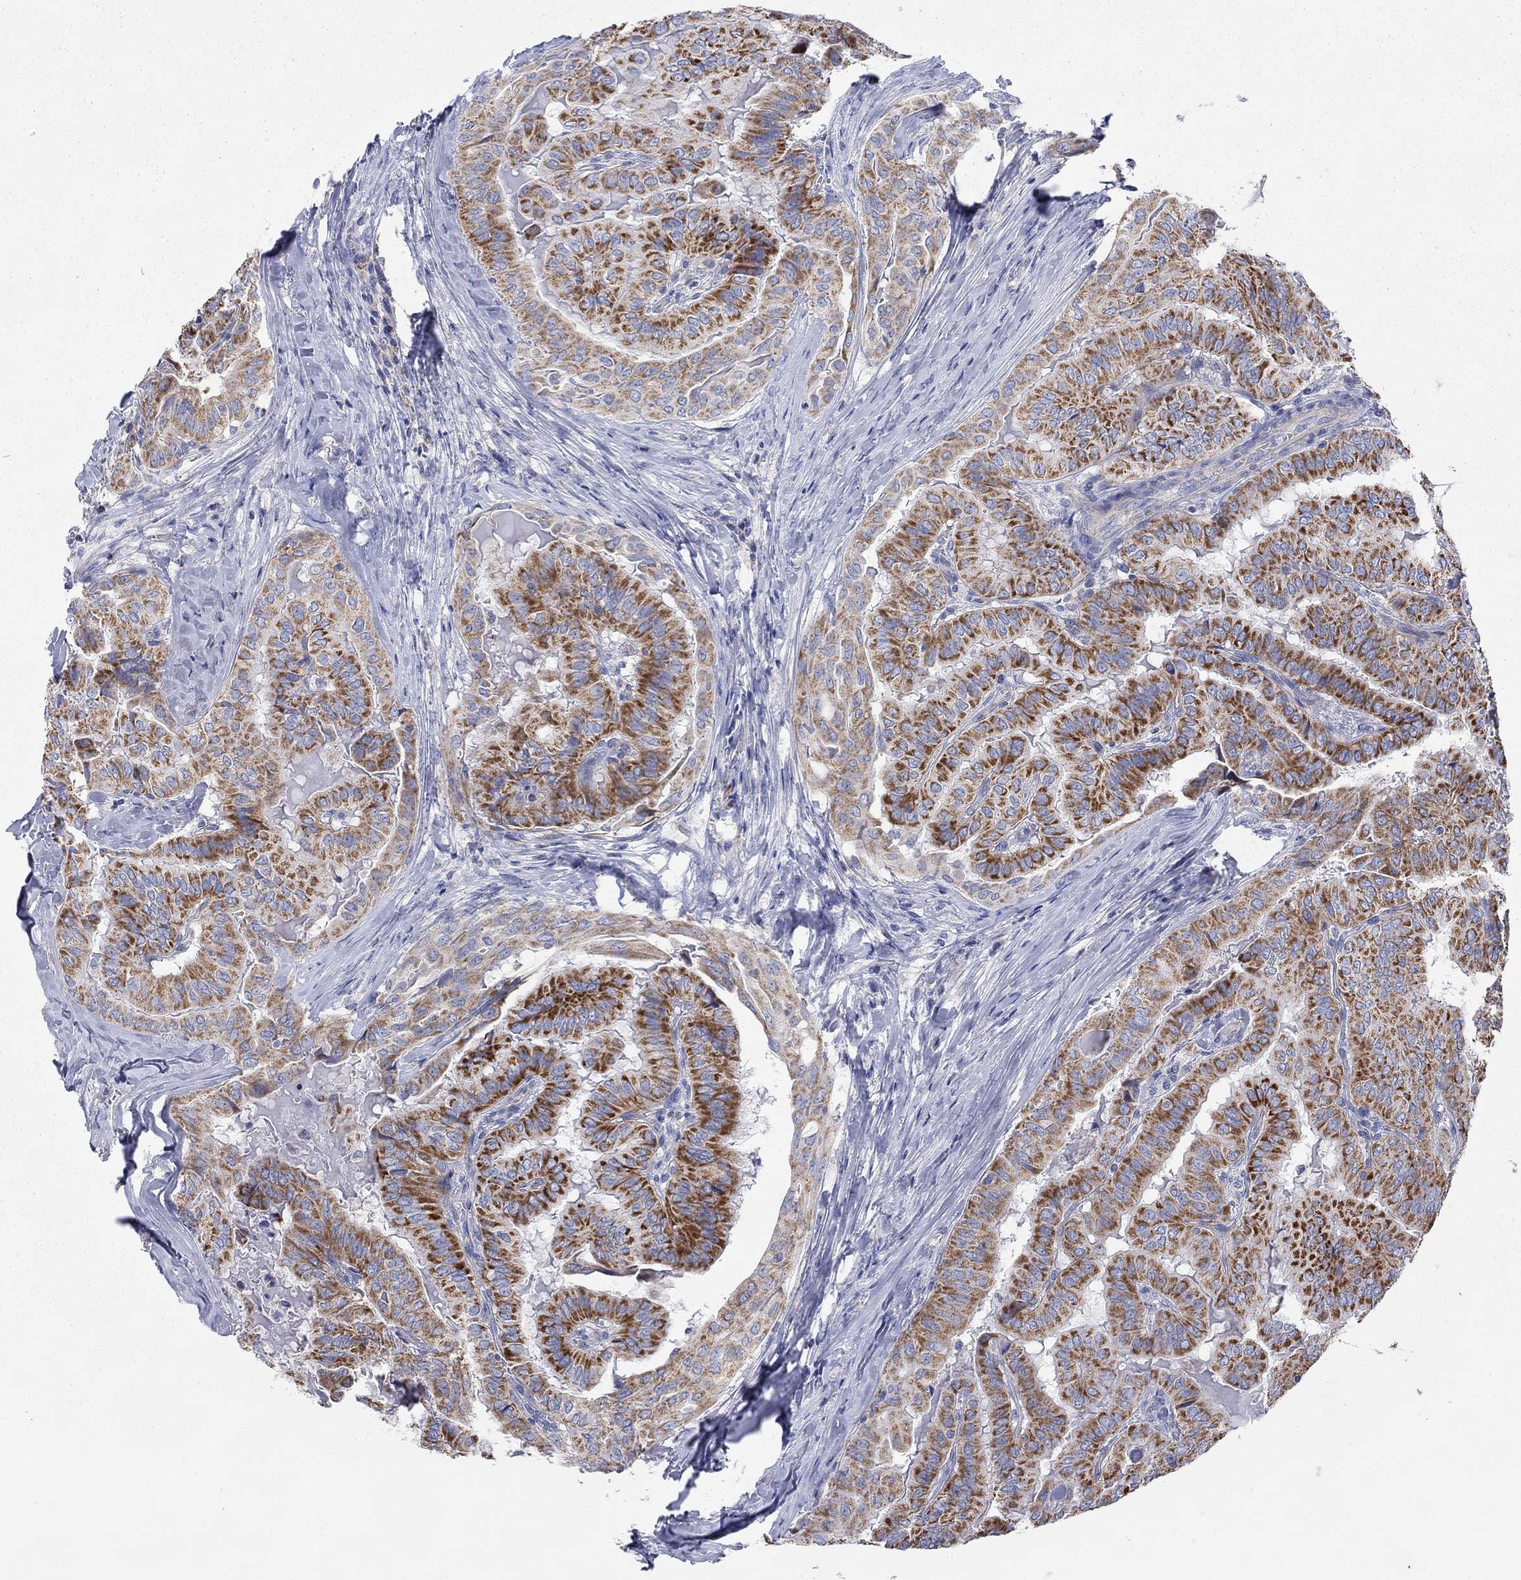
{"staining": {"intensity": "strong", "quantity": "25%-75%", "location": "cytoplasmic/membranous"}, "tissue": "thyroid cancer", "cell_type": "Tumor cells", "image_type": "cancer", "snomed": [{"axis": "morphology", "description": "Papillary adenocarcinoma, NOS"}, {"axis": "topography", "description": "Thyroid gland"}], "caption": "Thyroid cancer (papillary adenocarcinoma) was stained to show a protein in brown. There is high levels of strong cytoplasmic/membranous expression in about 25%-75% of tumor cells.", "gene": "RCAN1", "patient": {"sex": "female", "age": 68}}